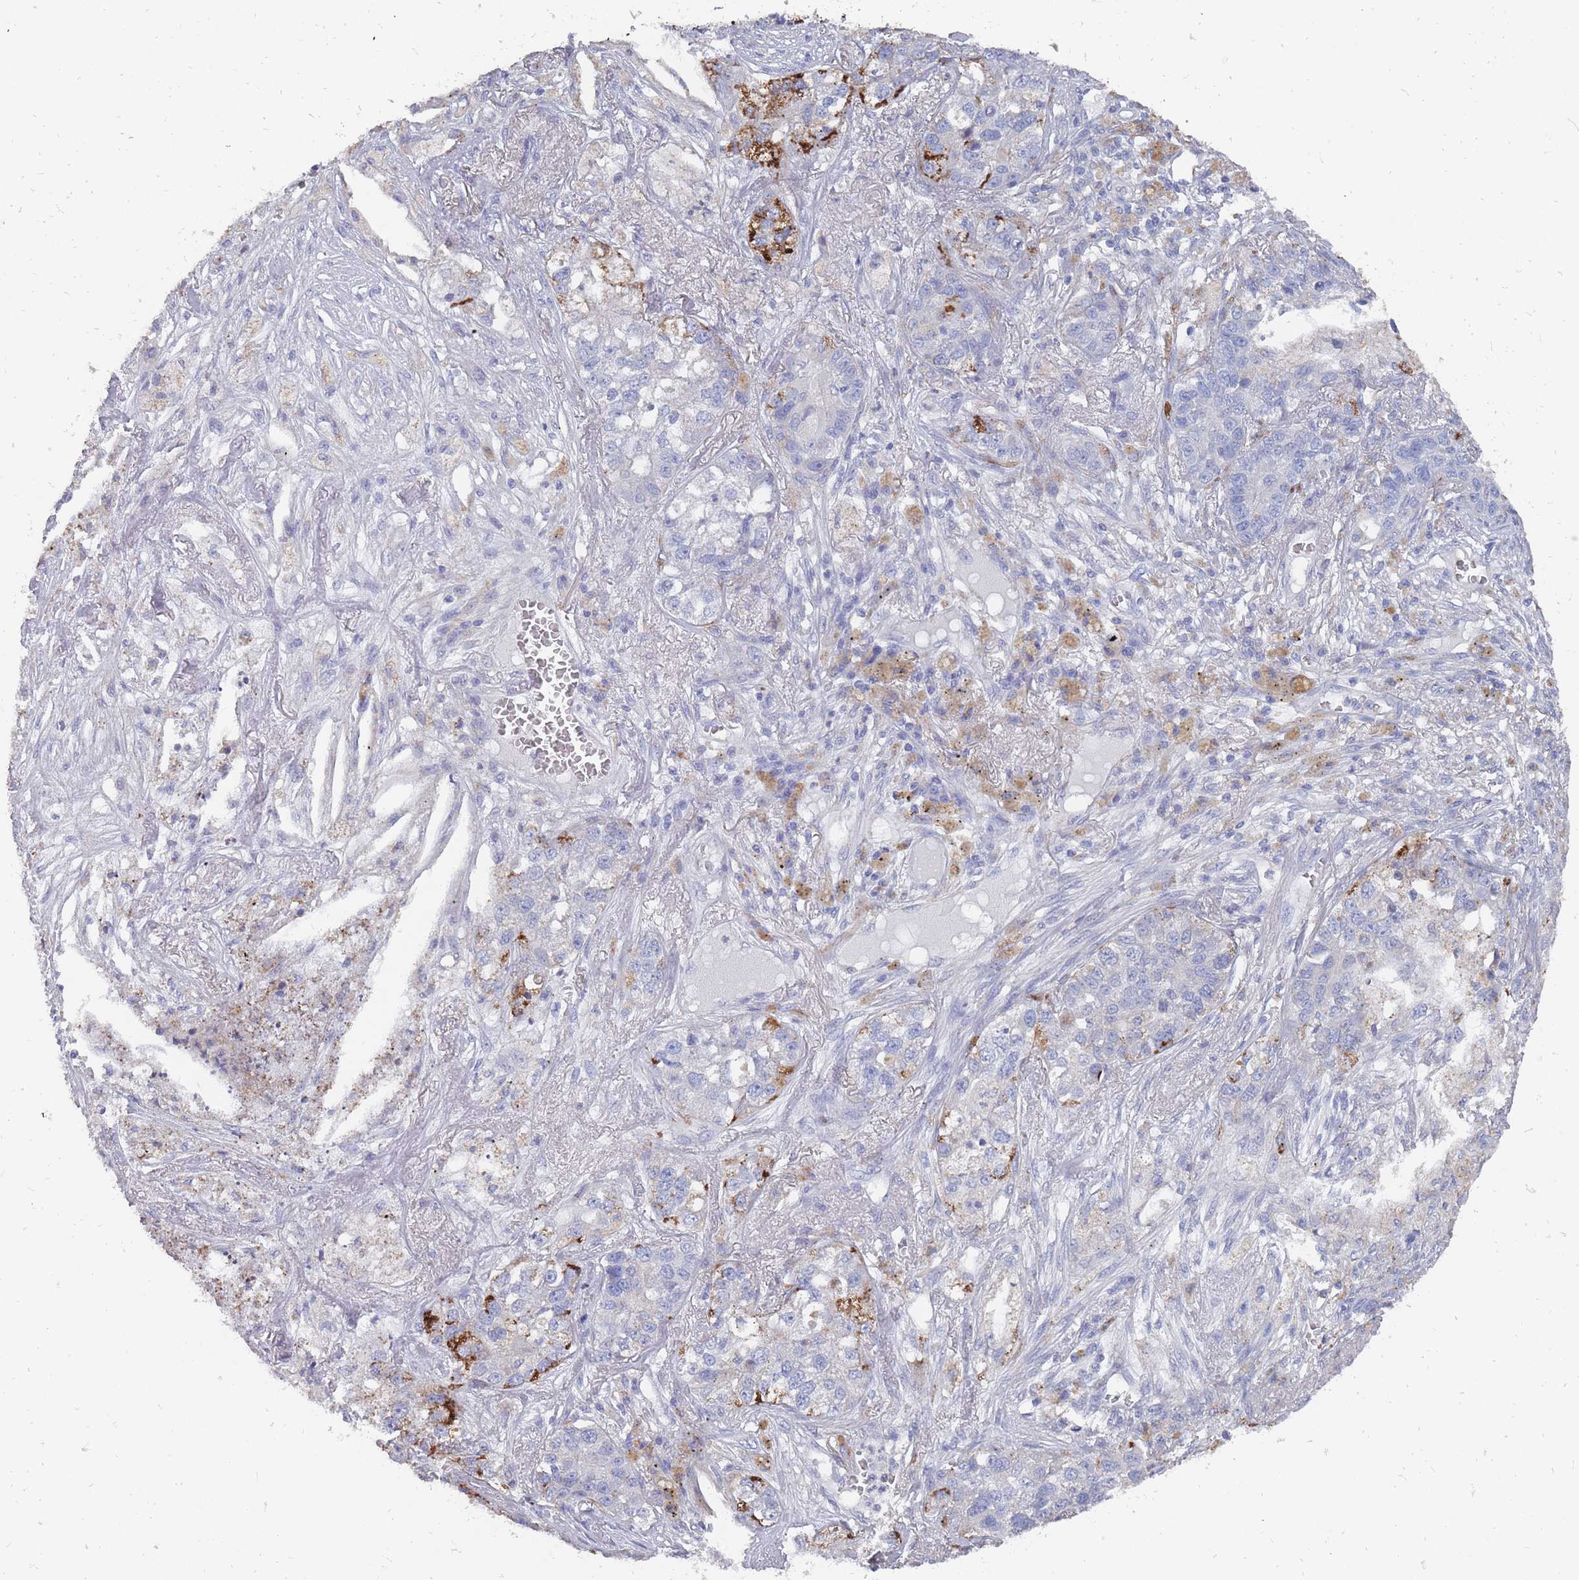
{"staining": {"intensity": "moderate", "quantity": "<25%", "location": "cytoplasmic/membranous"}, "tissue": "lung cancer", "cell_type": "Tumor cells", "image_type": "cancer", "snomed": [{"axis": "morphology", "description": "Adenocarcinoma, NOS"}, {"axis": "topography", "description": "Lung"}], "caption": "Lung cancer (adenocarcinoma) tissue shows moderate cytoplasmic/membranous expression in approximately <25% of tumor cells, visualized by immunohistochemistry. (brown staining indicates protein expression, while blue staining denotes nuclei).", "gene": "OTULINL", "patient": {"sex": "male", "age": 49}}